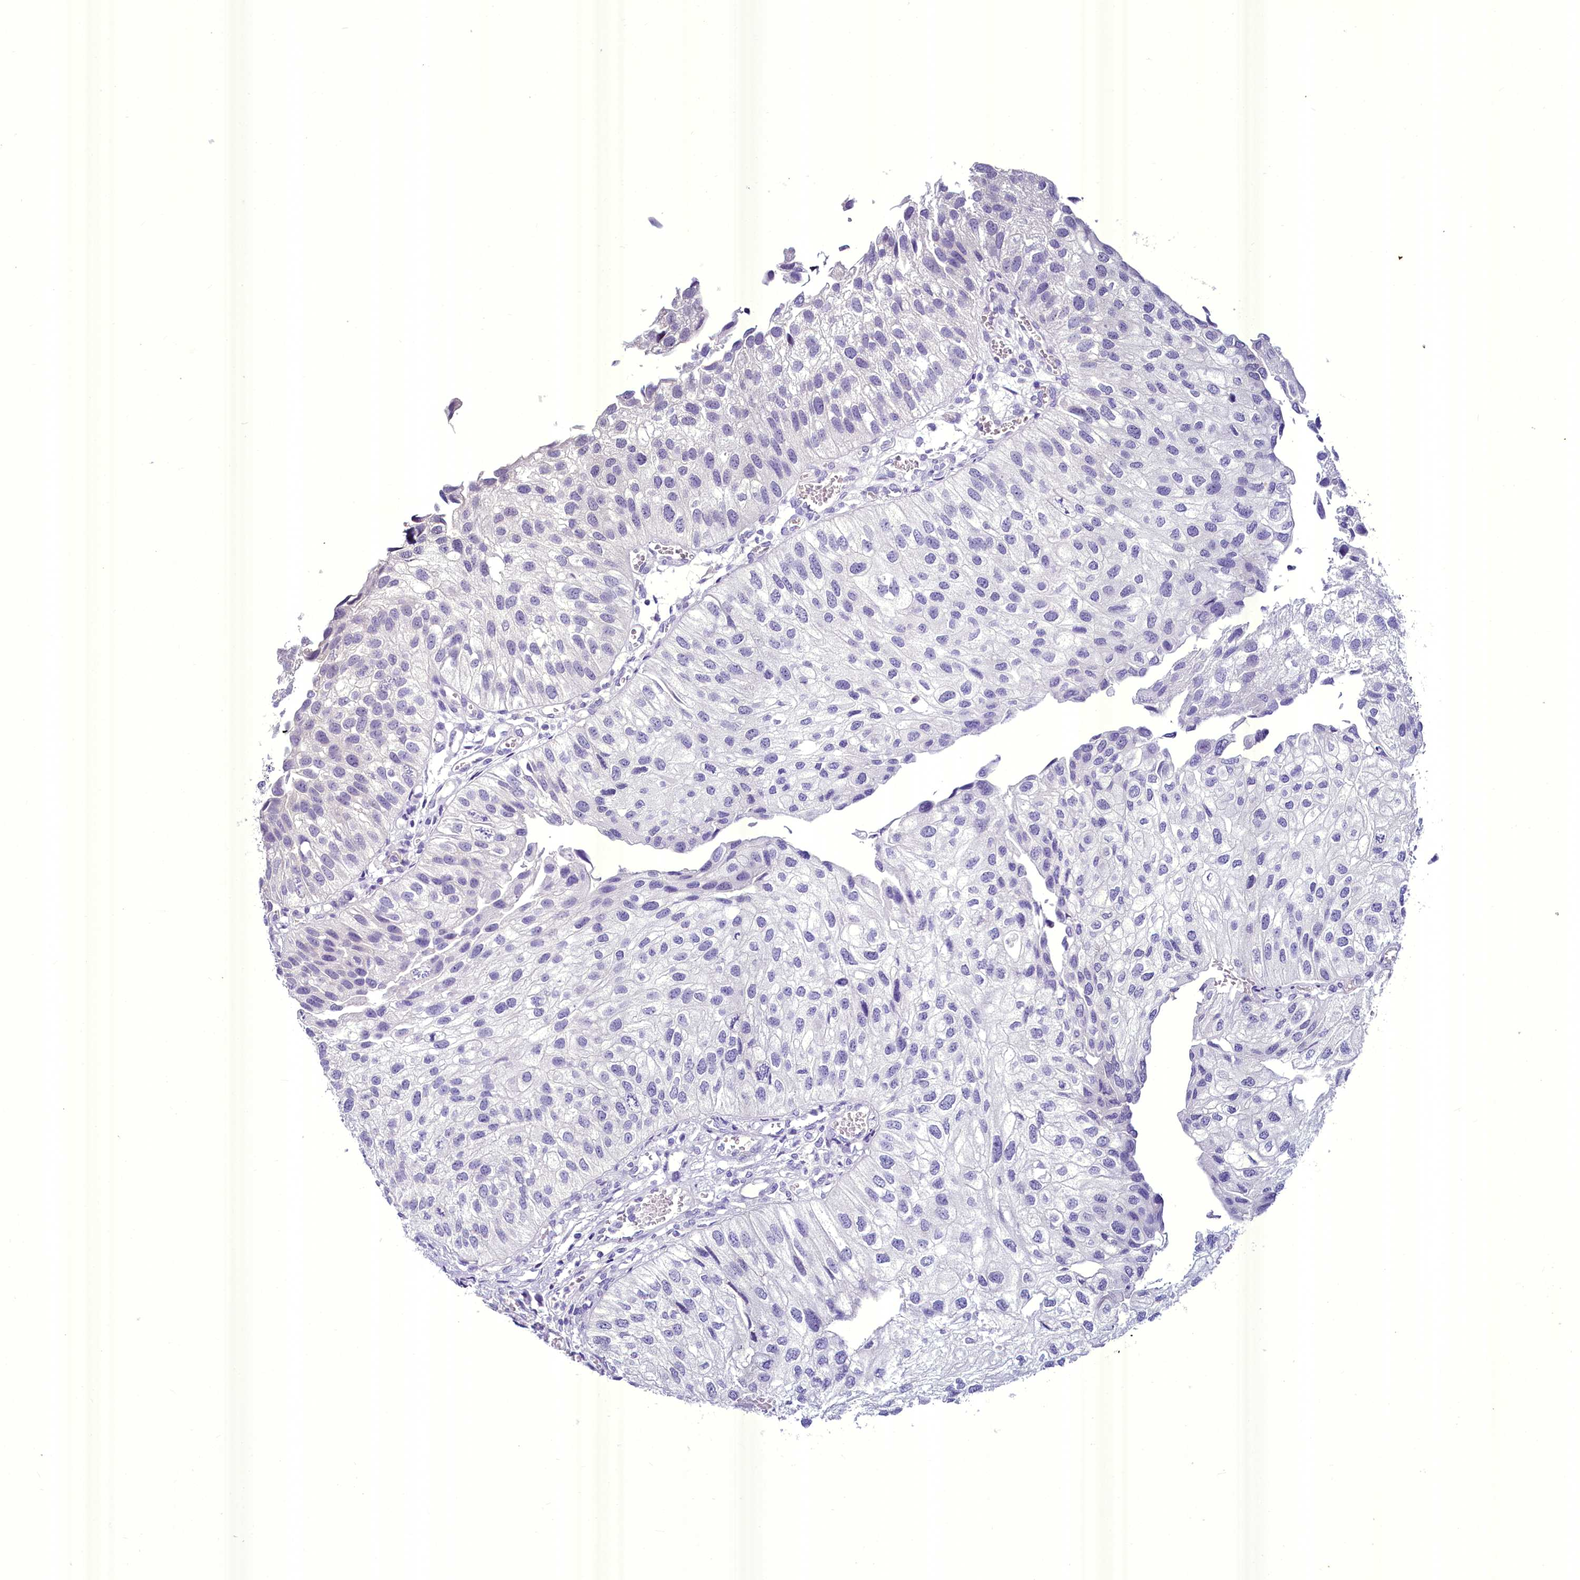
{"staining": {"intensity": "negative", "quantity": "none", "location": "none"}, "tissue": "urothelial cancer", "cell_type": "Tumor cells", "image_type": "cancer", "snomed": [{"axis": "morphology", "description": "Urothelial carcinoma, Low grade"}, {"axis": "topography", "description": "Urinary bladder"}], "caption": "This image is of urothelial cancer stained with immunohistochemistry to label a protein in brown with the nuclei are counter-stained blue. There is no expression in tumor cells. (Stains: DAB IHC with hematoxylin counter stain, Microscopy: brightfield microscopy at high magnification).", "gene": "BANK1", "patient": {"sex": "female", "age": 89}}